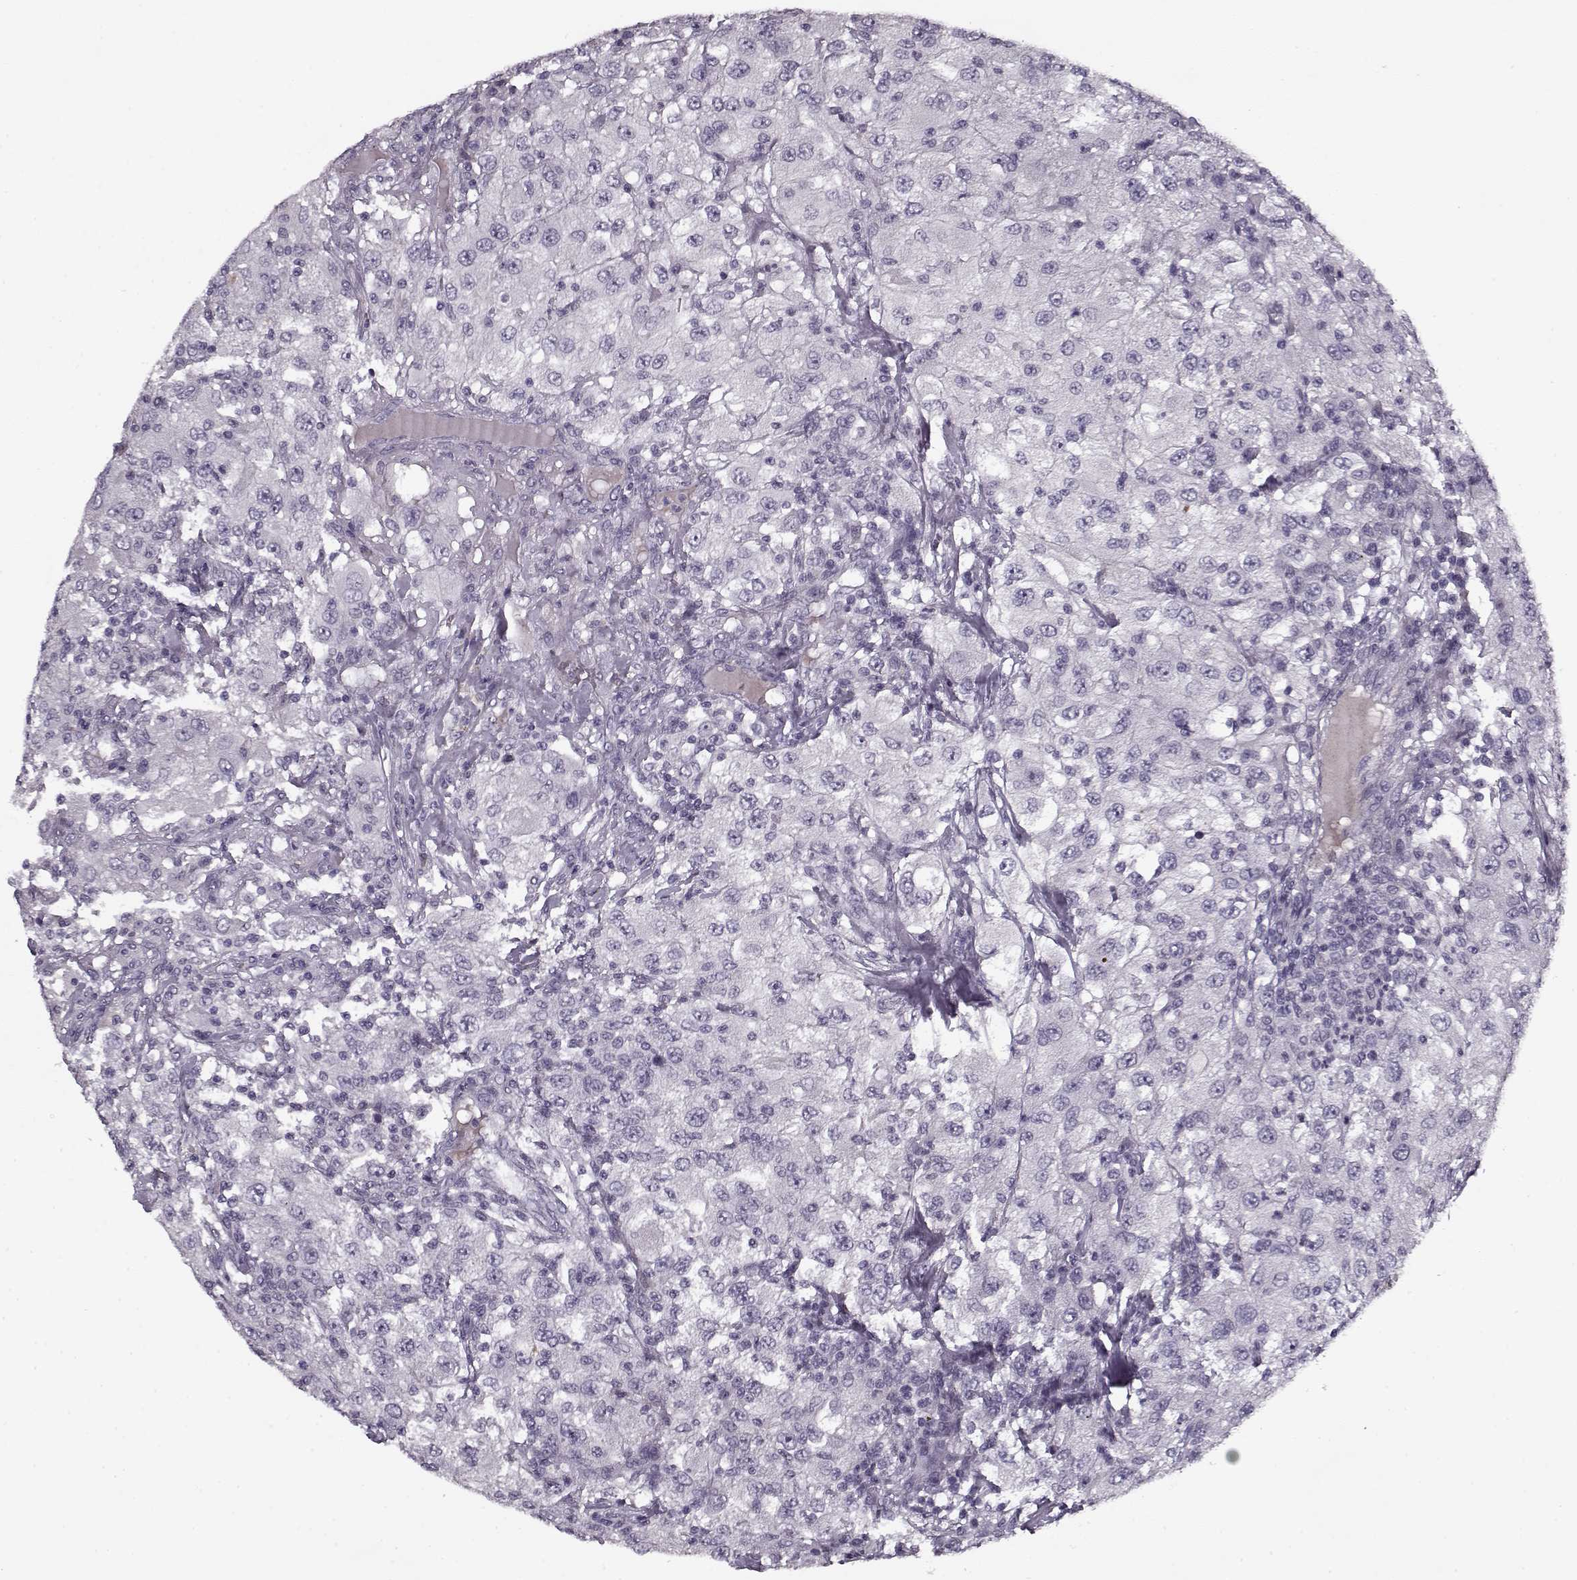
{"staining": {"intensity": "negative", "quantity": "none", "location": "none"}, "tissue": "renal cancer", "cell_type": "Tumor cells", "image_type": "cancer", "snomed": [{"axis": "morphology", "description": "Adenocarcinoma, NOS"}, {"axis": "topography", "description": "Kidney"}], "caption": "High magnification brightfield microscopy of adenocarcinoma (renal) stained with DAB (3,3'-diaminobenzidine) (brown) and counterstained with hematoxylin (blue): tumor cells show no significant staining.", "gene": "KRT9", "patient": {"sex": "female", "age": 67}}